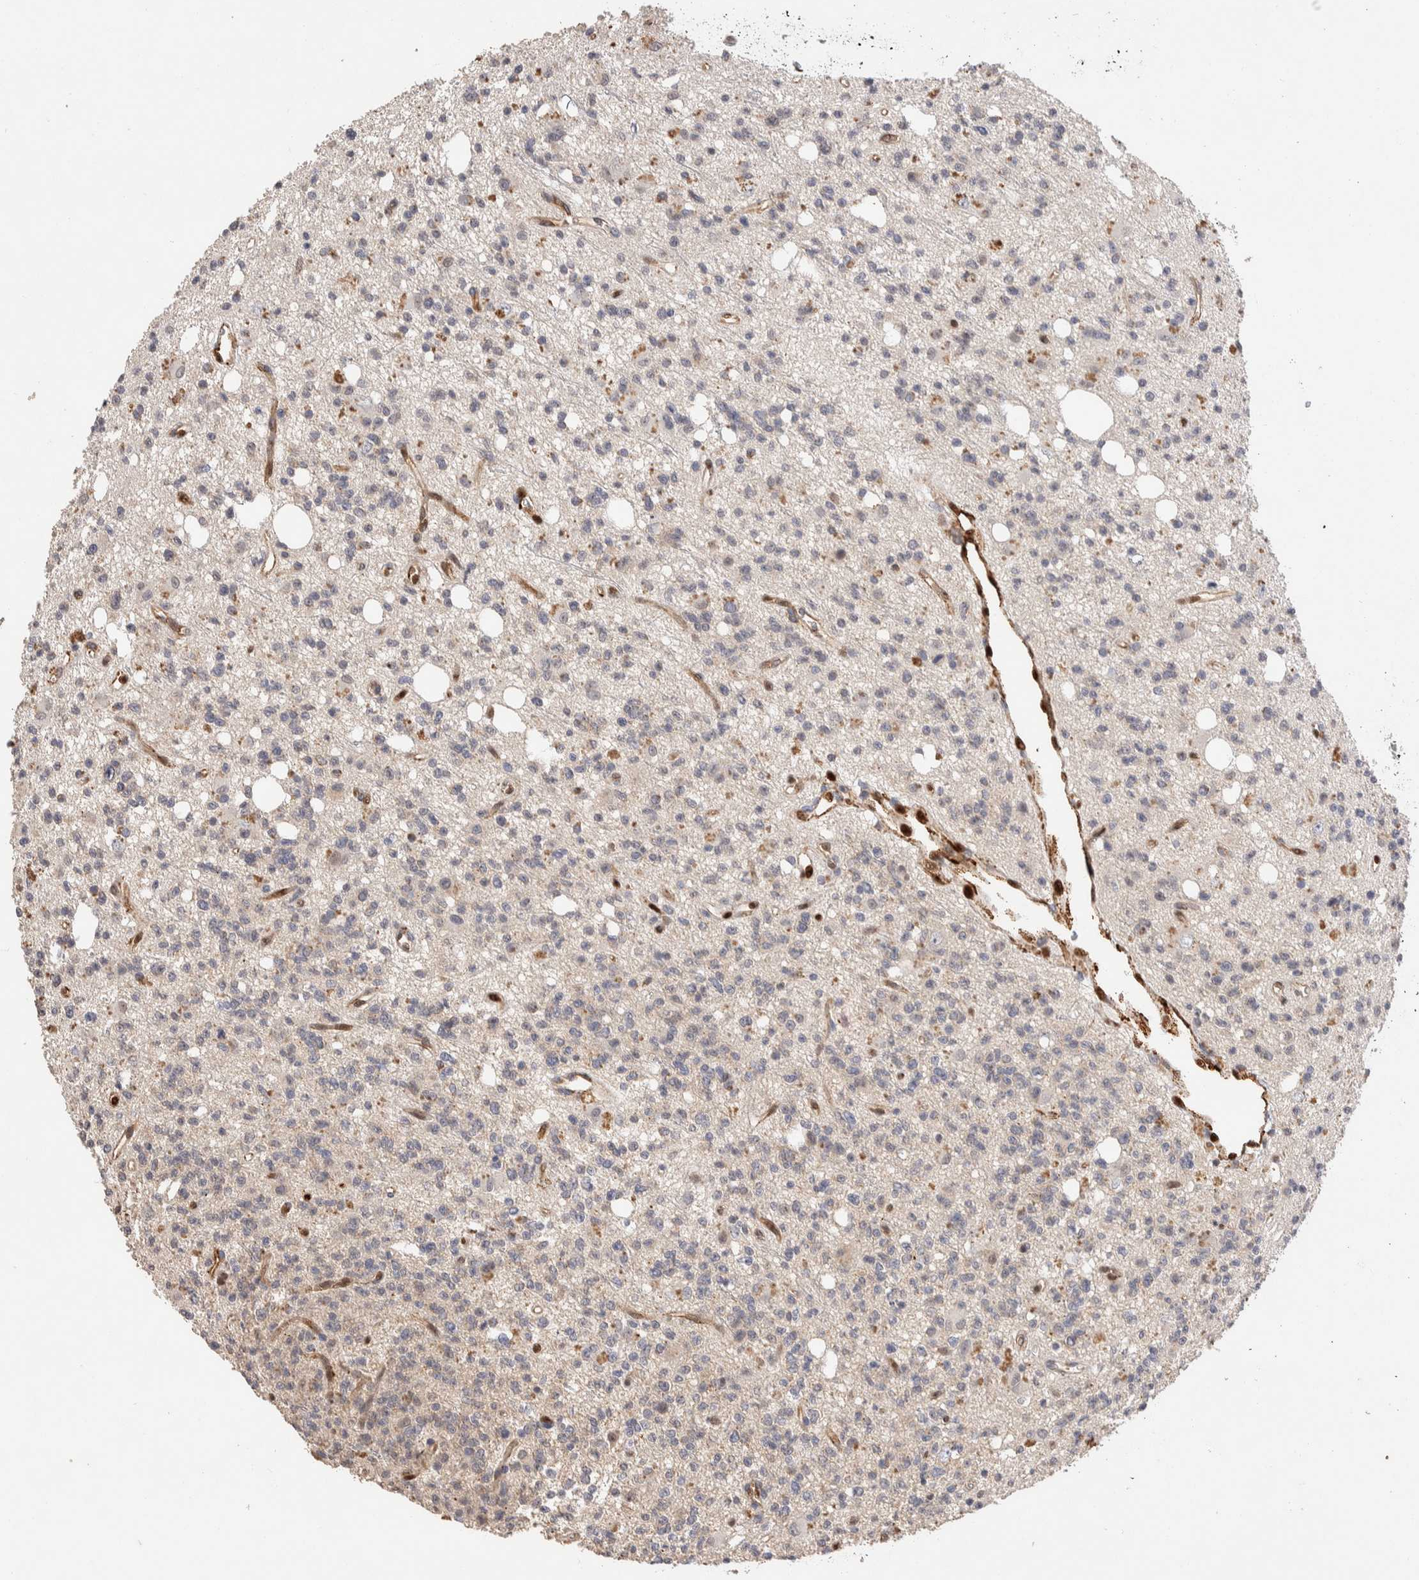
{"staining": {"intensity": "negative", "quantity": "none", "location": "none"}, "tissue": "glioma", "cell_type": "Tumor cells", "image_type": "cancer", "snomed": [{"axis": "morphology", "description": "Glioma, malignant, High grade"}, {"axis": "topography", "description": "Brain"}], "caption": "Glioma stained for a protein using IHC reveals no expression tumor cells.", "gene": "NSMAF", "patient": {"sex": "female", "age": 62}}